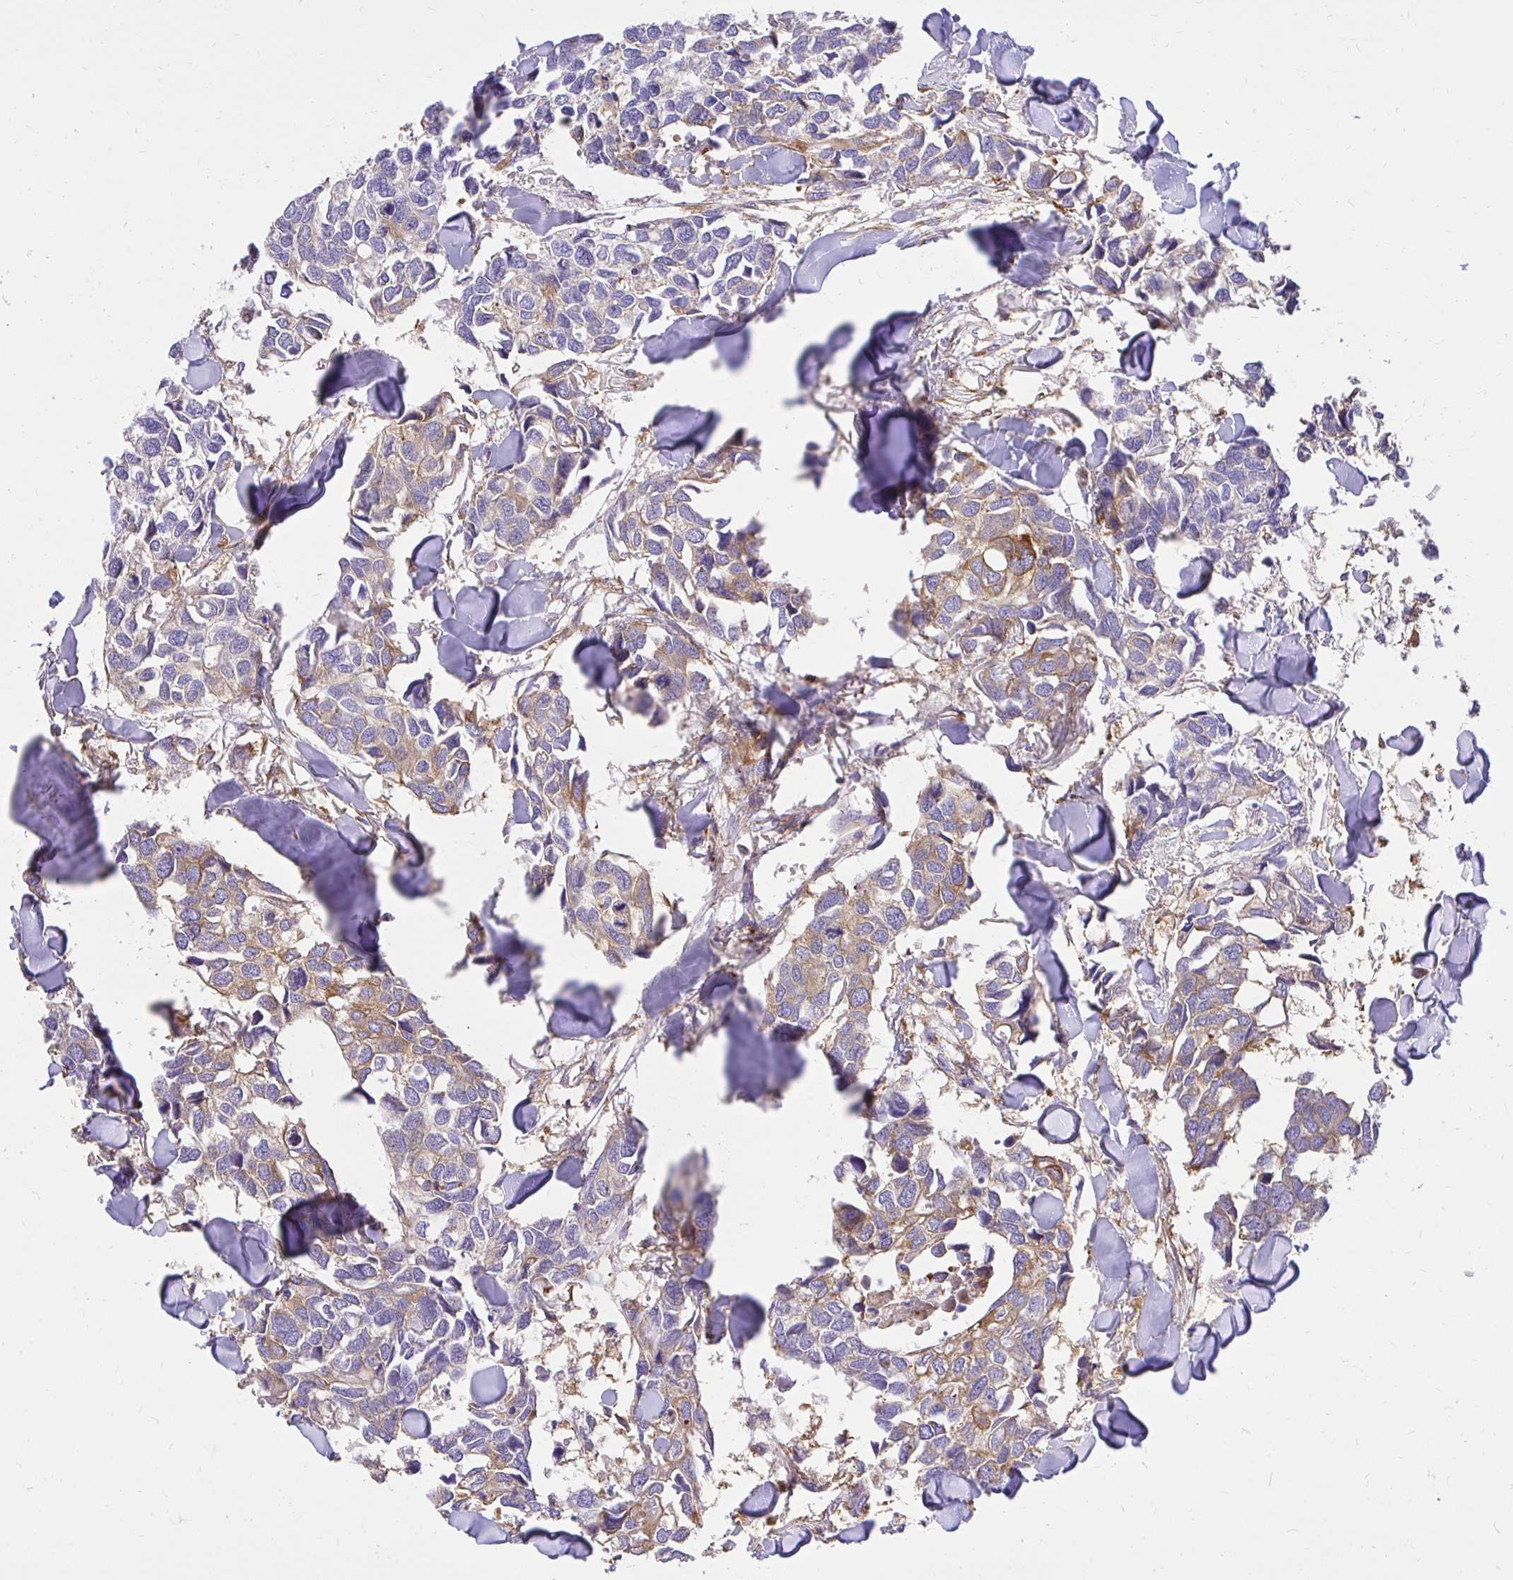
{"staining": {"intensity": "weak", "quantity": "25%-75%", "location": "cytoplasmic/membranous"}, "tissue": "breast cancer", "cell_type": "Tumor cells", "image_type": "cancer", "snomed": [{"axis": "morphology", "description": "Duct carcinoma"}, {"axis": "topography", "description": "Breast"}], "caption": "This is a micrograph of IHC staining of breast cancer, which shows weak positivity in the cytoplasmic/membranous of tumor cells.", "gene": "ABCB10", "patient": {"sex": "female", "age": 83}}